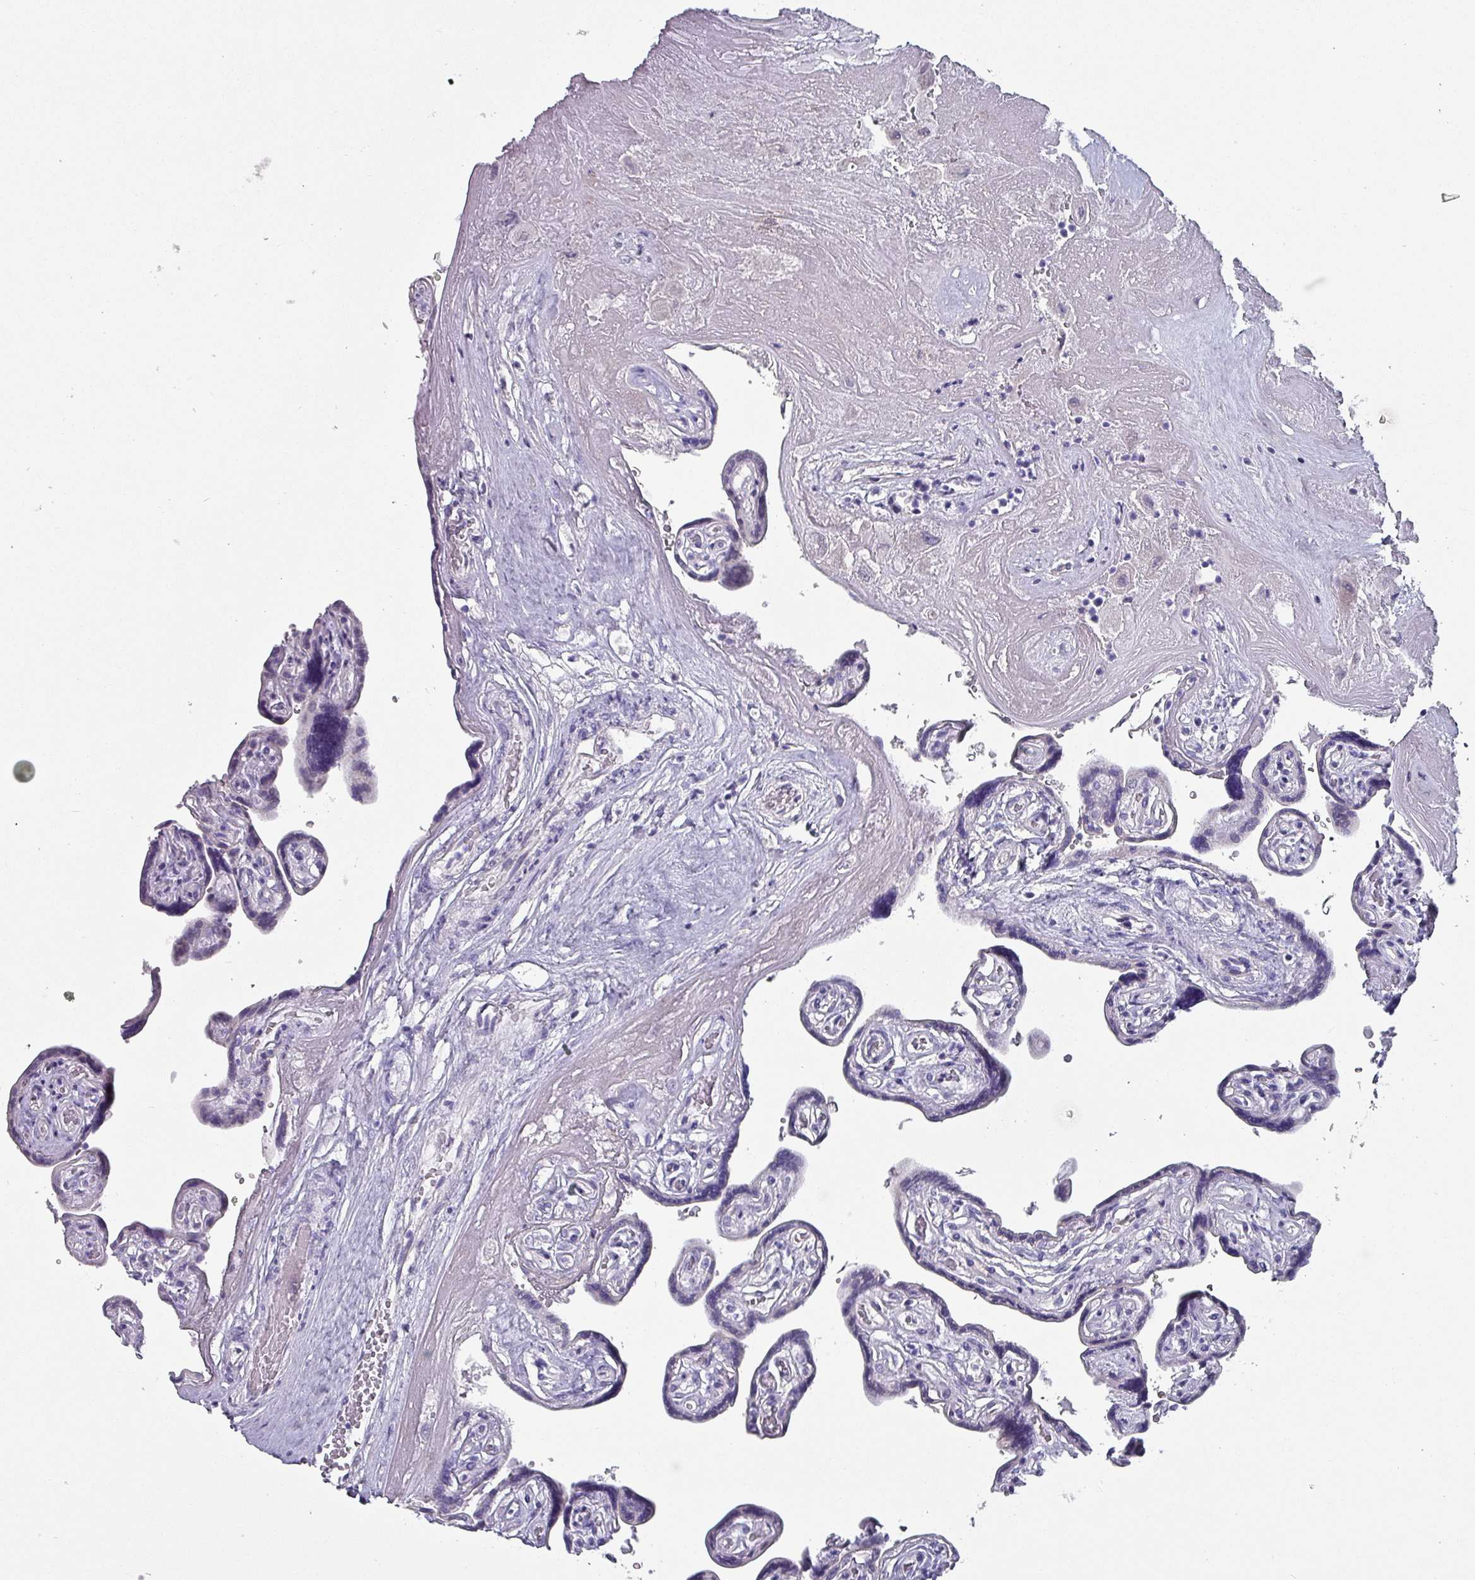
{"staining": {"intensity": "negative", "quantity": "none", "location": "none"}, "tissue": "placenta", "cell_type": "Trophoblastic cells", "image_type": "normal", "snomed": [{"axis": "morphology", "description": "Normal tissue, NOS"}, {"axis": "topography", "description": "Placenta"}], "caption": "Placenta stained for a protein using immunohistochemistry exhibits no expression trophoblastic cells.", "gene": "INS", "patient": {"sex": "female", "age": 32}}